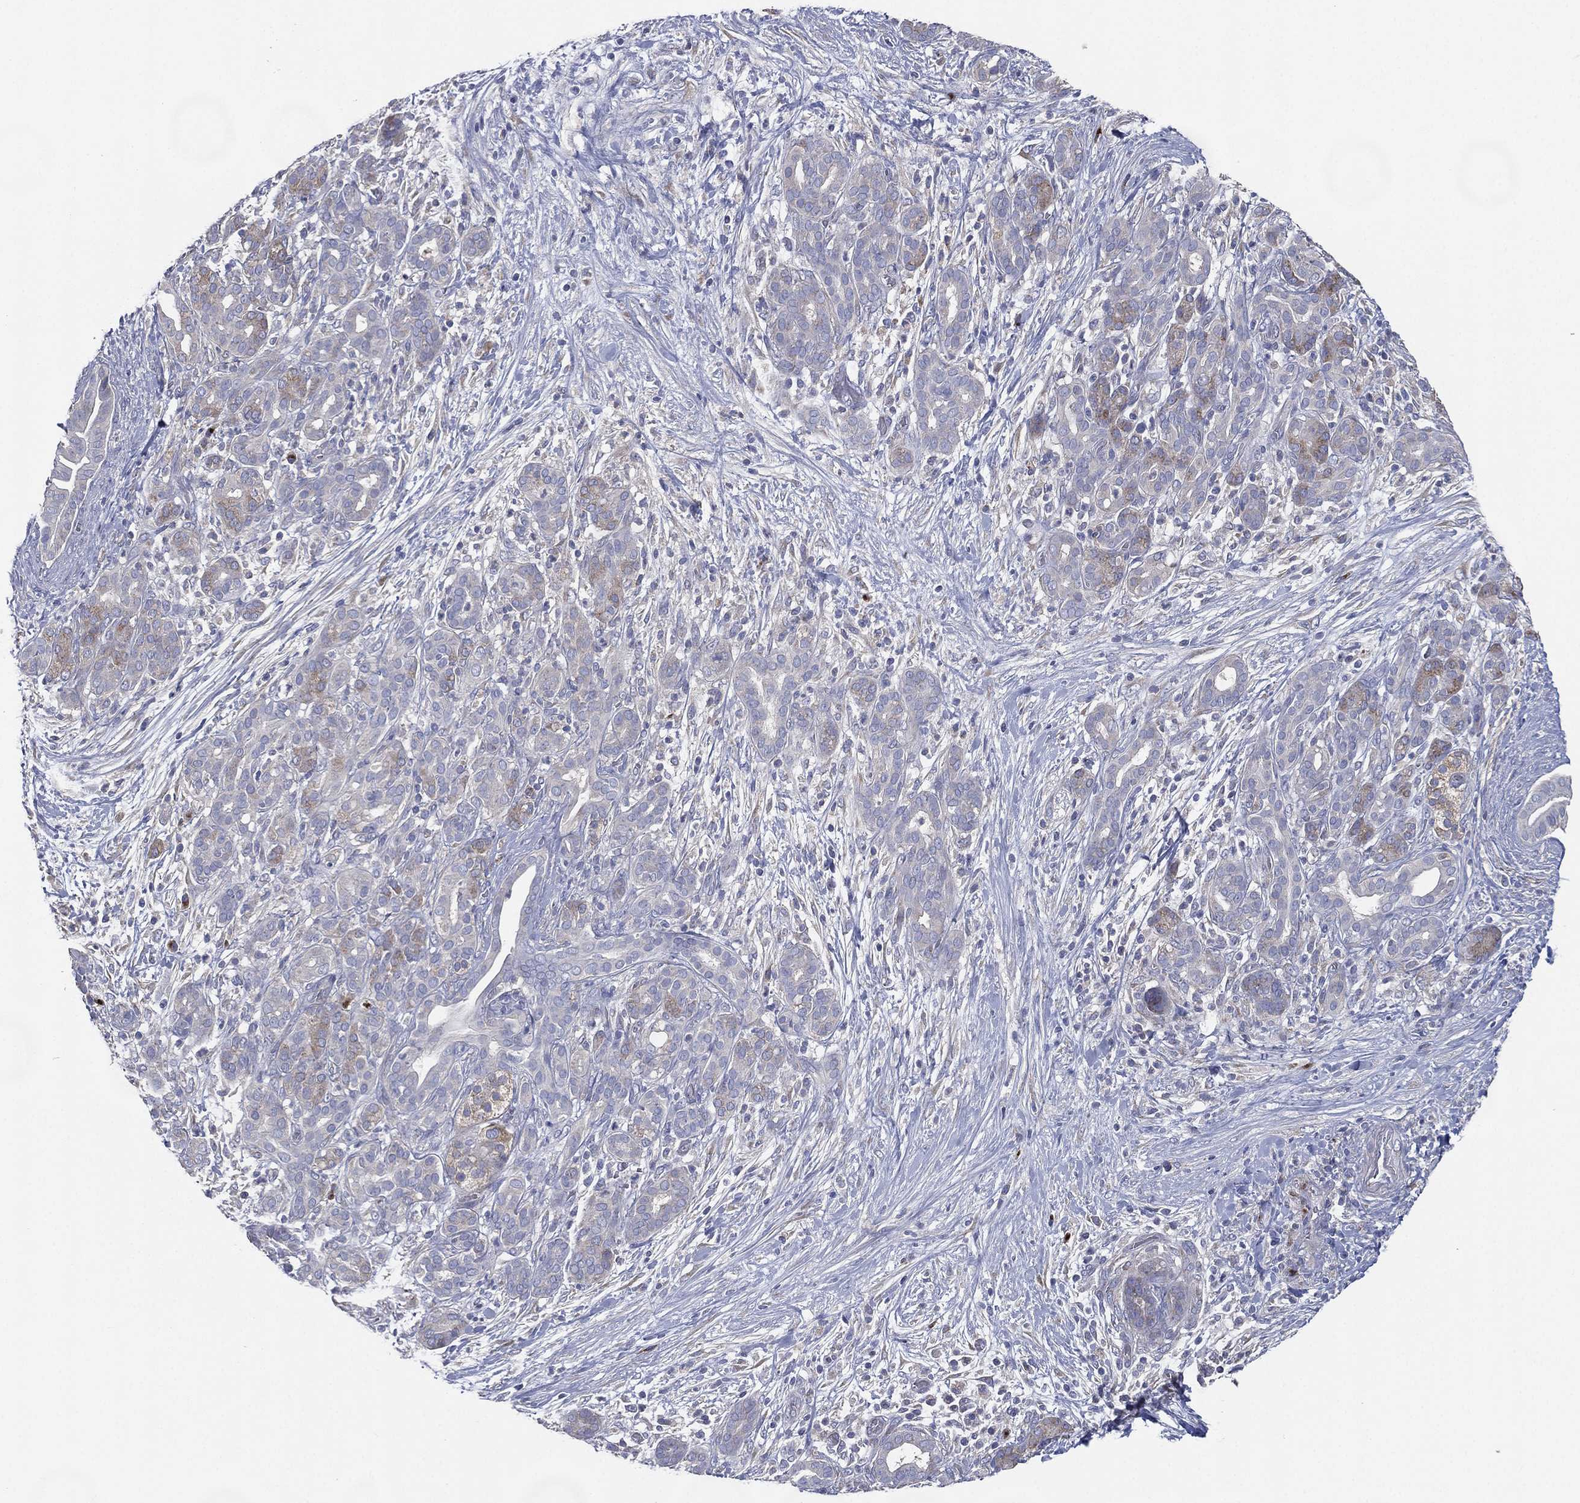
{"staining": {"intensity": "weak", "quantity": "<25%", "location": "cytoplasmic/membranous"}, "tissue": "pancreatic cancer", "cell_type": "Tumor cells", "image_type": "cancer", "snomed": [{"axis": "morphology", "description": "Adenocarcinoma, NOS"}, {"axis": "topography", "description": "Pancreas"}], "caption": "Micrograph shows no protein expression in tumor cells of pancreatic cancer tissue. The staining is performed using DAB brown chromogen with nuclei counter-stained in using hematoxylin.", "gene": "ATP8A2", "patient": {"sex": "male", "age": 44}}